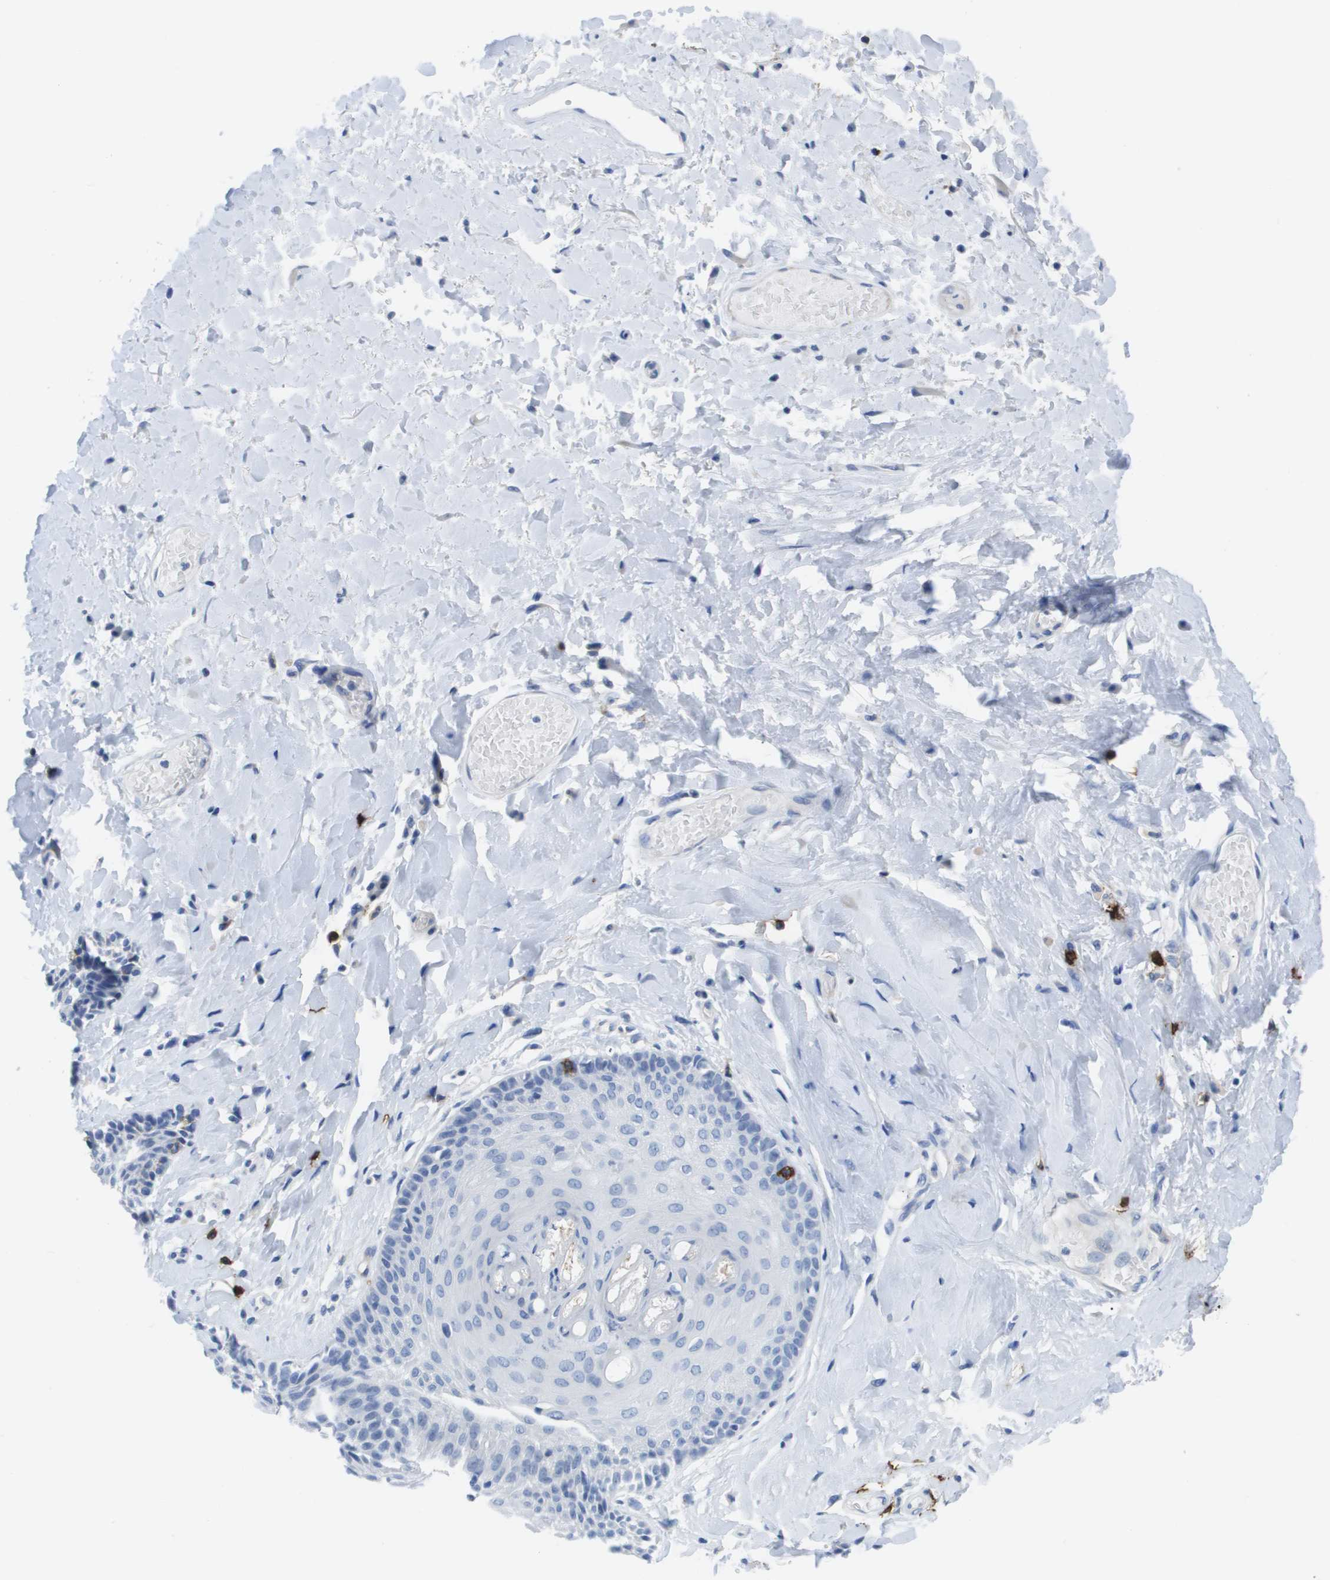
{"staining": {"intensity": "negative", "quantity": "none", "location": "none"}, "tissue": "skin", "cell_type": "Epidermal cells", "image_type": "normal", "snomed": [{"axis": "morphology", "description": "Normal tissue, NOS"}, {"axis": "topography", "description": "Anal"}], "caption": "Image shows no protein expression in epidermal cells of normal skin. (DAB immunohistochemistry (IHC), high magnification).", "gene": "MS4A1", "patient": {"sex": "male", "age": 69}}